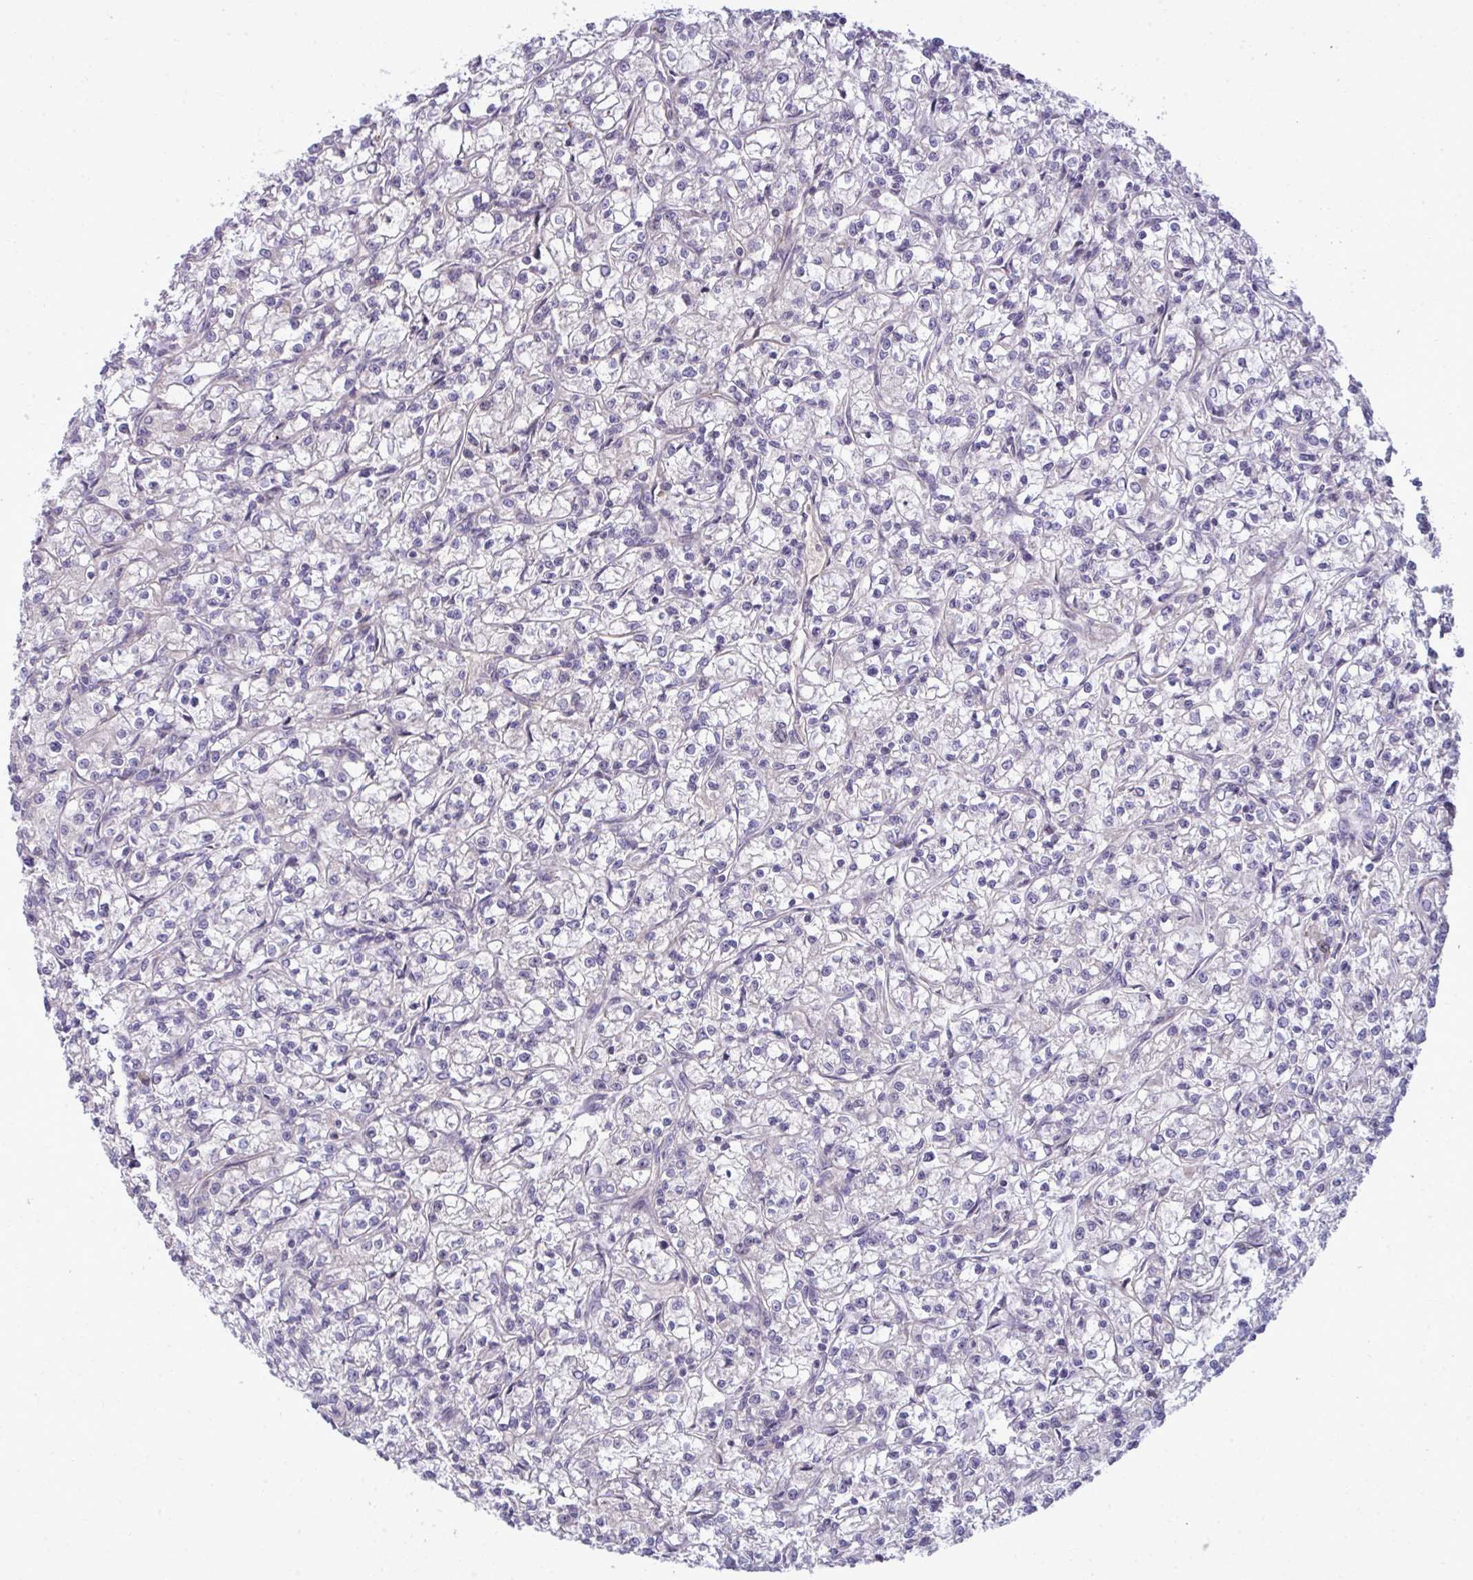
{"staining": {"intensity": "negative", "quantity": "none", "location": "none"}, "tissue": "renal cancer", "cell_type": "Tumor cells", "image_type": "cancer", "snomed": [{"axis": "morphology", "description": "Adenocarcinoma, NOS"}, {"axis": "topography", "description": "Kidney"}], "caption": "Histopathology image shows no protein expression in tumor cells of renal cancer tissue.", "gene": "SLC14A1", "patient": {"sex": "female", "age": 59}}